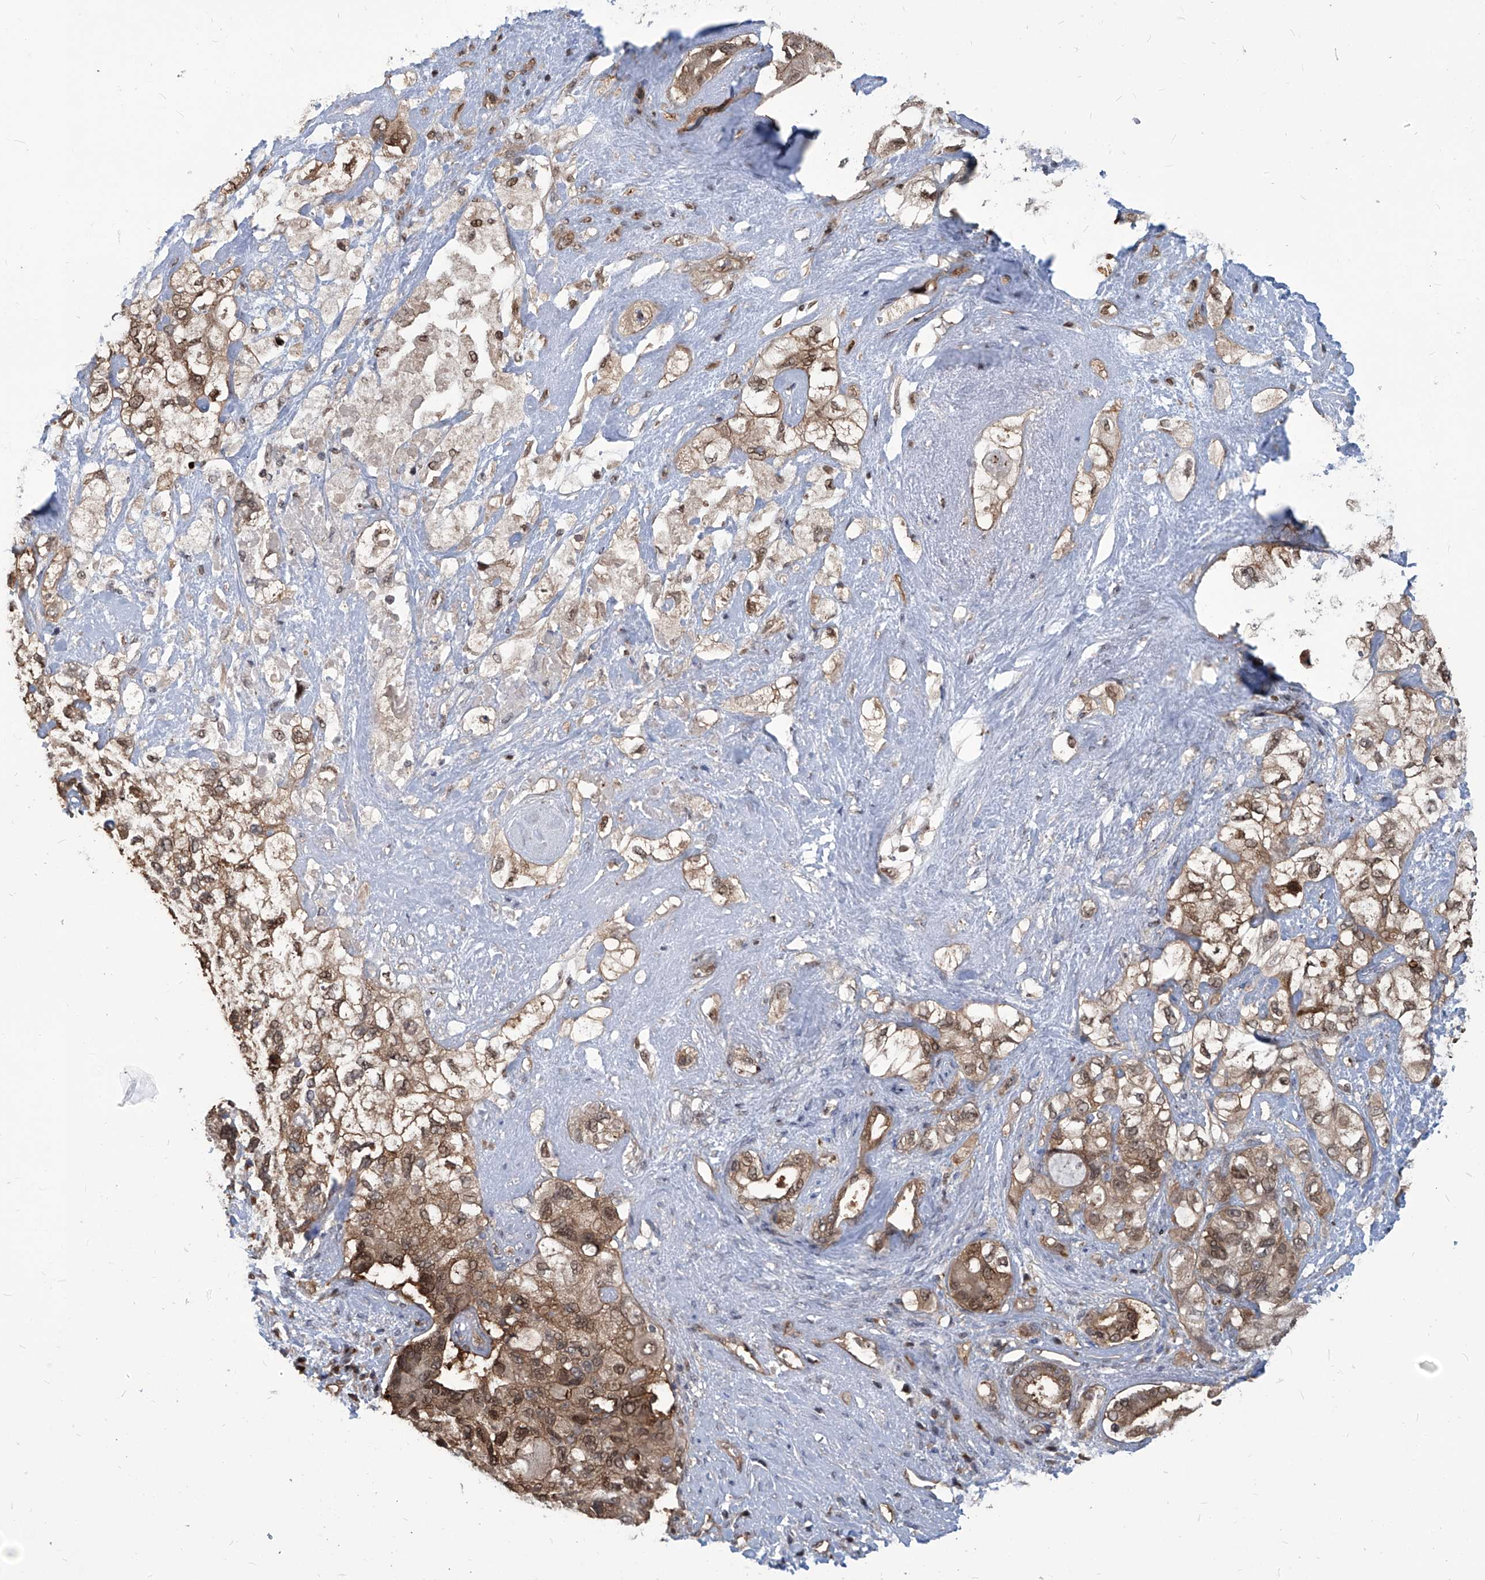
{"staining": {"intensity": "moderate", "quantity": ">75%", "location": "cytoplasmic/membranous,nuclear"}, "tissue": "pancreatic cancer", "cell_type": "Tumor cells", "image_type": "cancer", "snomed": [{"axis": "morphology", "description": "Adenocarcinoma, NOS"}, {"axis": "topography", "description": "Pancreas"}], "caption": "Human adenocarcinoma (pancreatic) stained for a protein (brown) demonstrates moderate cytoplasmic/membranous and nuclear positive expression in about >75% of tumor cells.", "gene": "PSMB1", "patient": {"sex": "female", "age": 56}}